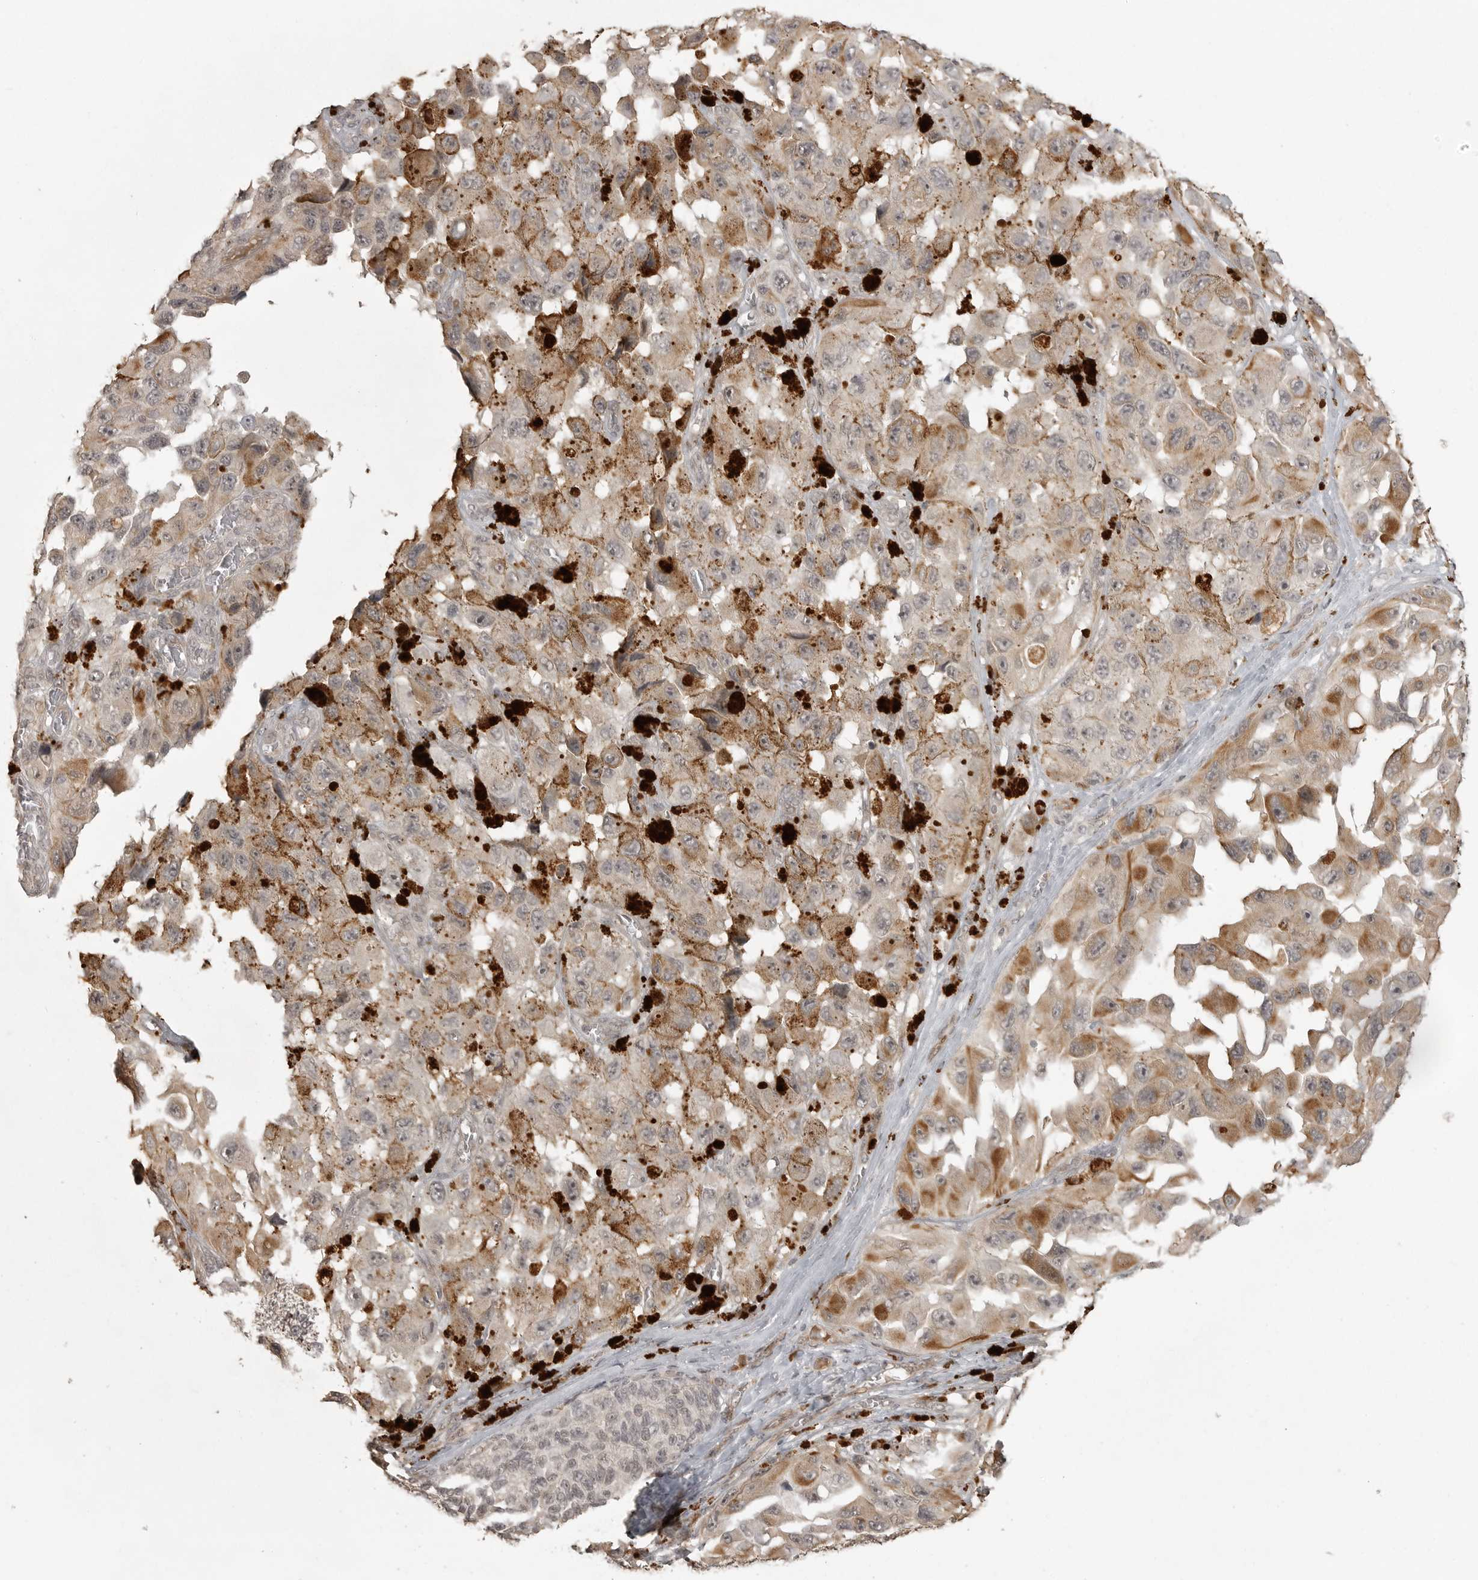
{"staining": {"intensity": "moderate", "quantity": "25%-75%", "location": "cytoplasmic/membranous"}, "tissue": "melanoma", "cell_type": "Tumor cells", "image_type": "cancer", "snomed": [{"axis": "morphology", "description": "Malignant melanoma, NOS"}, {"axis": "topography", "description": "Skin"}], "caption": "An IHC image of tumor tissue is shown. Protein staining in brown shows moderate cytoplasmic/membranous positivity in melanoma within tumor cells.", "gene": "SMG8", "patient": {"sex": "female", "age": 73}}